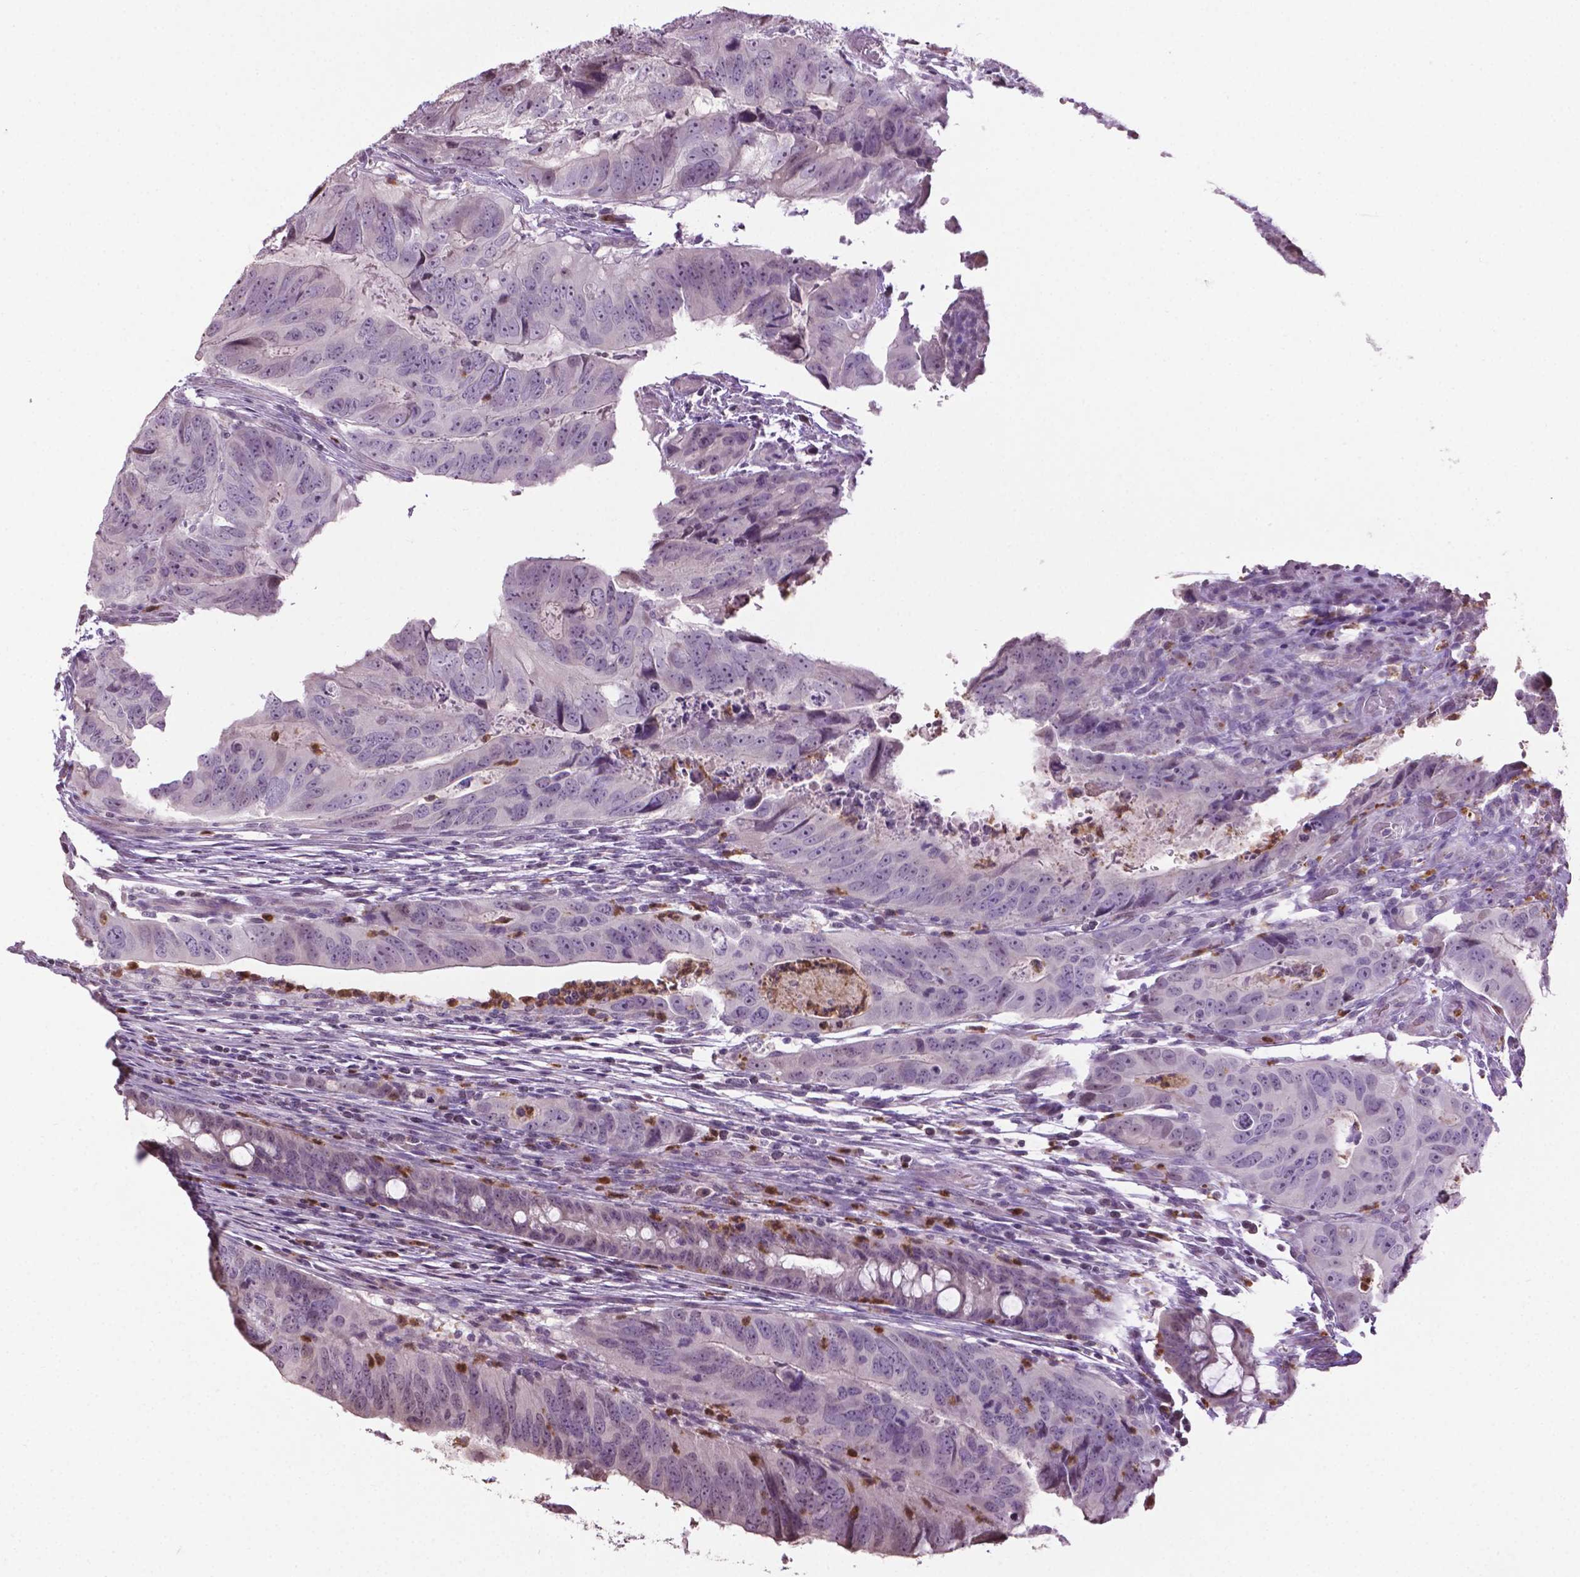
{"staining": {"intensity": "negative", "quantity": "none", "location": "none"}, "tissue": "colorectal cancer", "cell_type": "Tumor cells", "image_type": "cancer", "snomed": [{"axis": "morphology", "description": "Adenocarcinoma, NOS"}, {"axis": "topography", "description": "Colon"}], "caption": "Immunohistochemical staining of human colorectal cancer reveals no significant staining in tumor cells.", "gene": "NTNG2", "patient": {"sex": "male", "age": 79}}